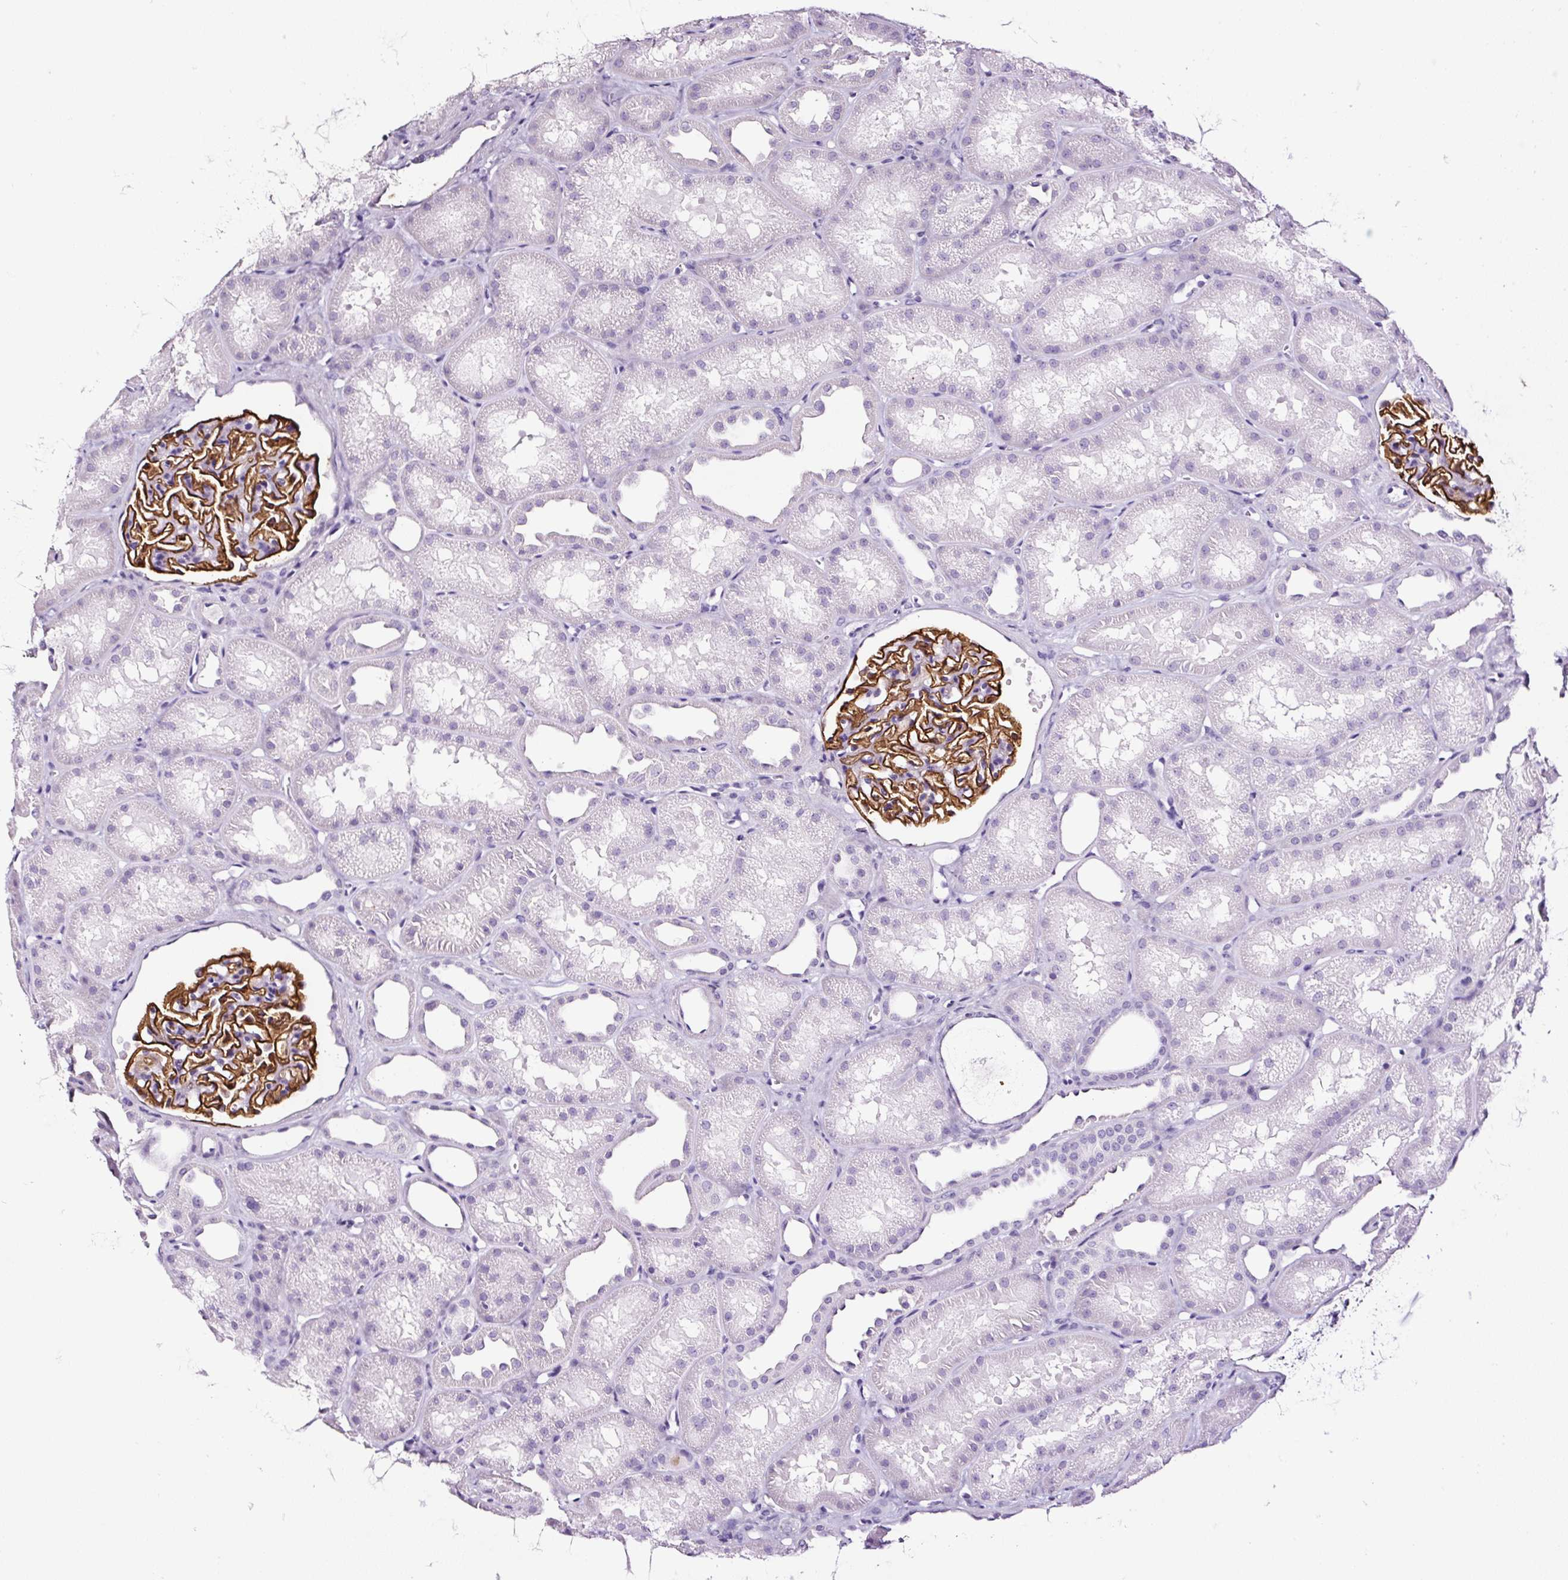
{"staining": {"intensity": "strong", "quantity": ">75%", "location": "cytoplasmic/membranous"}, "tissue": "kidney", "cell_type": "Cells in glomeruli", "image_type": "normal", "snomed": [{"axis": "morphology", "description": "Normal tissue, NOS"}, {"axis": "topography", "description": "Kidney"}], "caption": "A brown stain highlights strong cytoplasmic/membranous expression of a protein in cells in glomeruli of normal human kidney.", "gene": "NPHS2", "patient": {"sex": "male", "age": 61}}